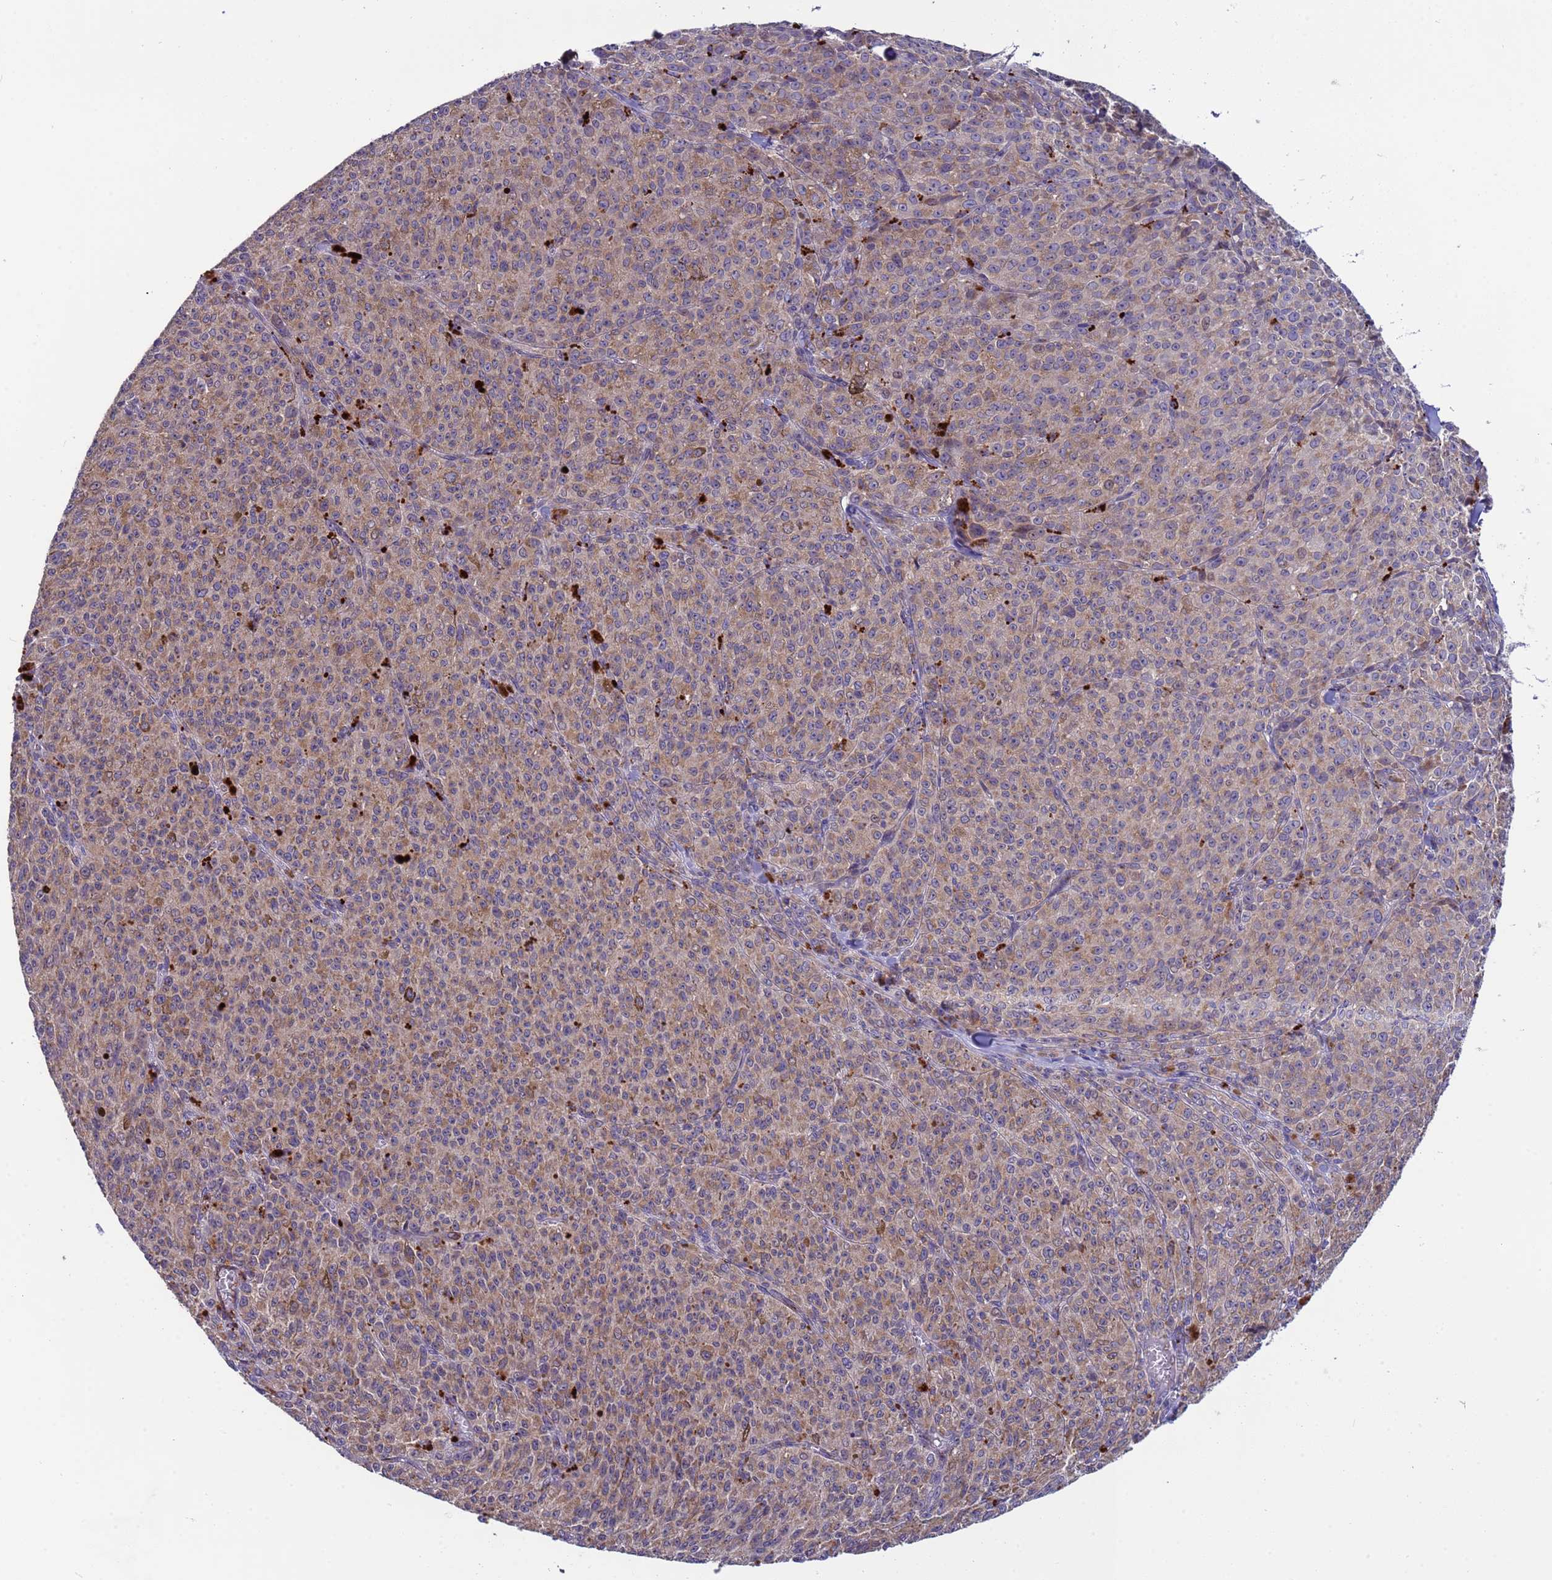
{"staining": {"intensity": "weak", "quantity": ">75%", "location": "cytoplasmic/membranous"}, "tissue": "melanoma", "cell_type": "Tumor cells", "image_type": "cancer", "snomed": [{"axis": "morphology", "description": "Malignant melanoma, NOS"}, {"axis": "topography", "description": "Skin"}], "caption": "IHC photomicrograph of human malignant melanoma stained for a protein (brown), which exhibits low levels of weak cytoplasmic/membranous staining in approximately >75% of tumor cells.", "gene": "ZNF248", "patient": {"sex": "female", "age": 52}}